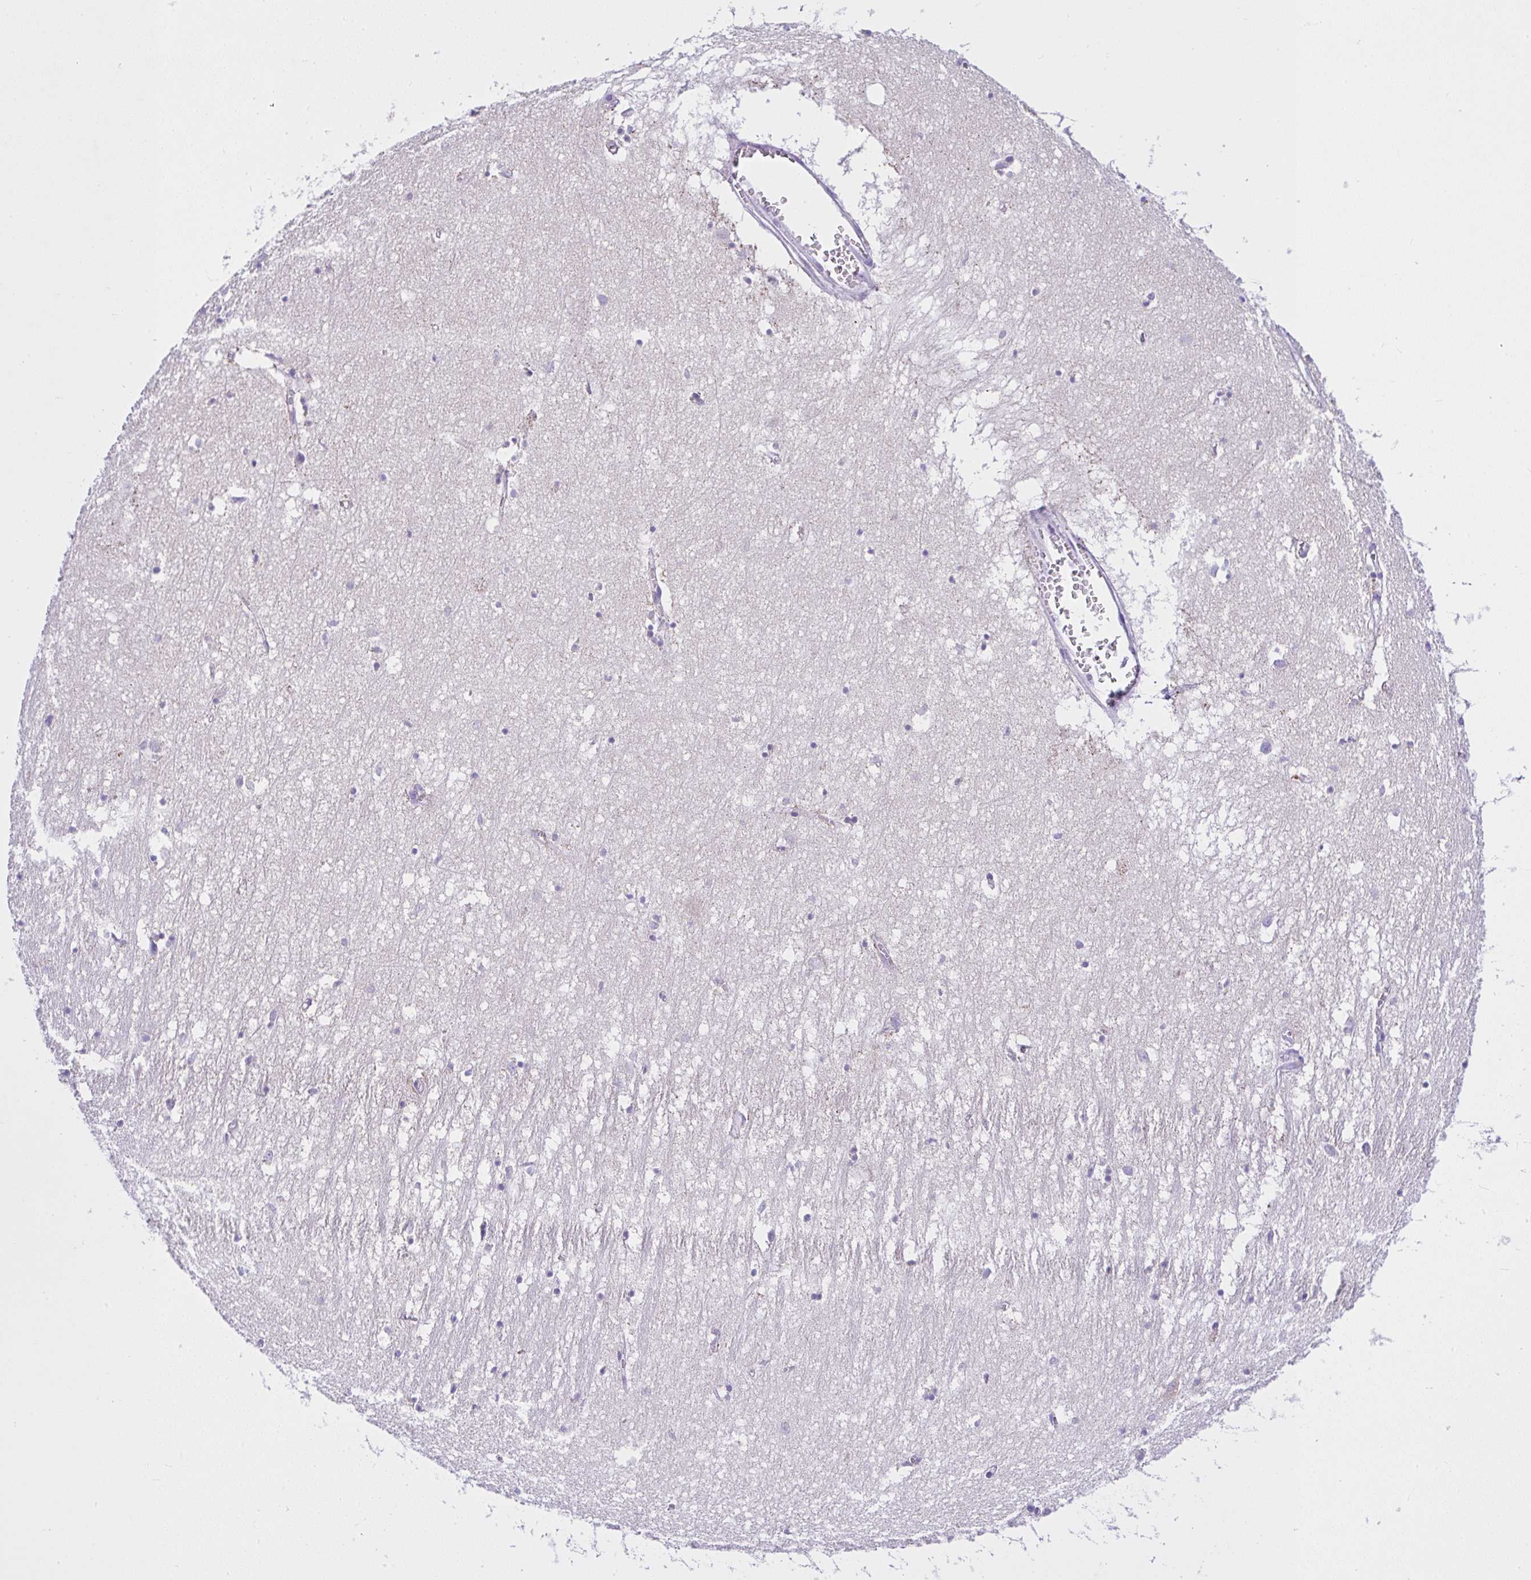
{"staining": {"intensity": "negative", "quantity": "none", "location": "none"}, "tissue": "hippocampus", "cell_type": "Glial cells", "image_type": "normal", "snomed": [{"axis": "morphology", "description": "Normal tissue, NOS"}, {"axis": "topography", "description": "Hippocampus"}], "caption": "Human hippocampus stained for a protein using IHC exhibits no expression in glial cells.", "gene": "SLC13A1", "patient": {"sex": "female", "age": 64}}